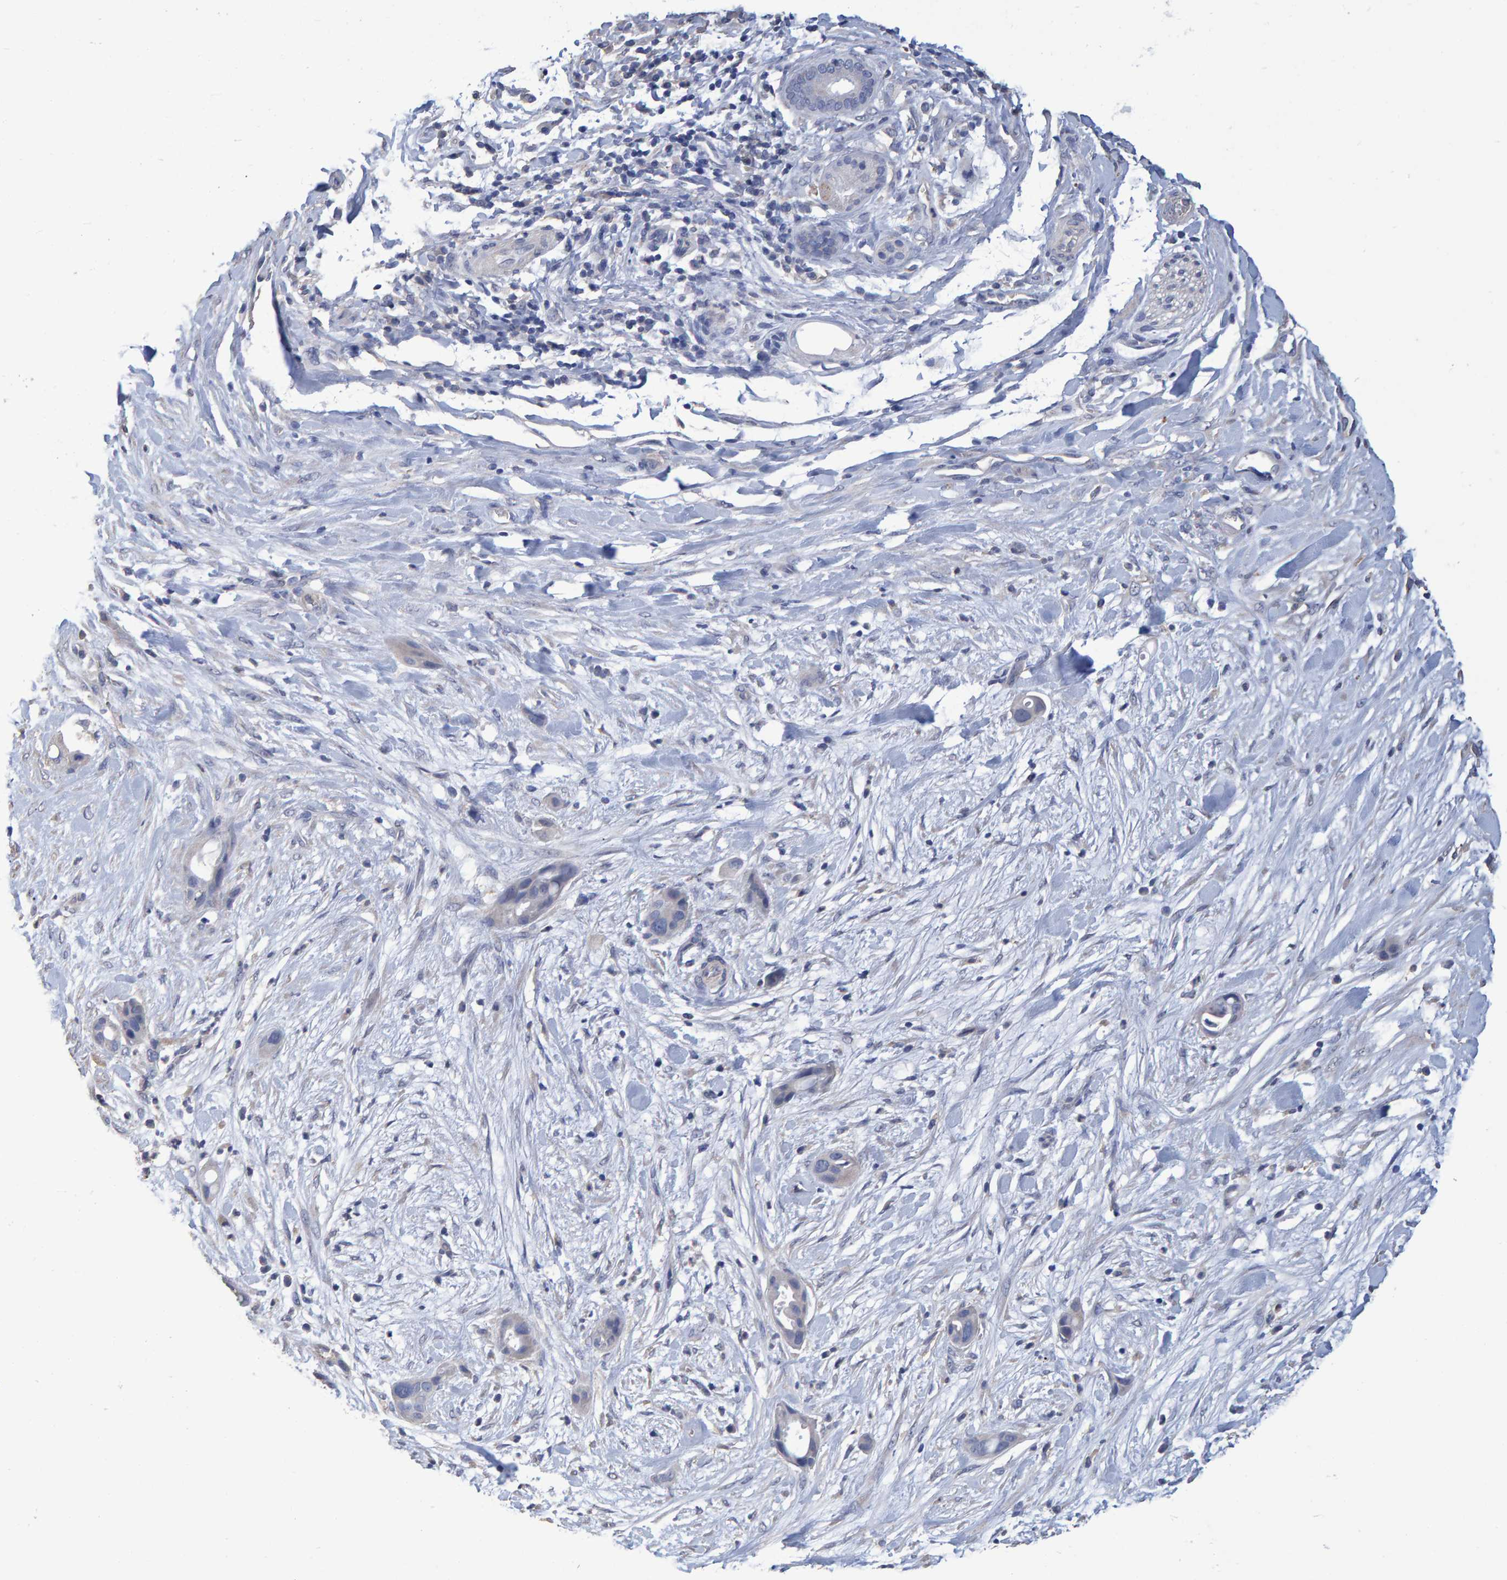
{"staining": {"intensity": "negative", "quantity": "none", "location": "none"}, "tissue": "pancreatic cancer", "cell_type": "Tumor cells", "image_type": "cancer", "snomed": [{"axis": "morphology", "description": "Adenocarcinoma, NOS"}, {"axis": "topography", "description": "Pancreas"}], "caption": "Tumor cells are negative for protein expression in human adenocarcinoma (pancreatic).", "gene": "HEMGN", "patient": {"sex": "male", "age": 59}}